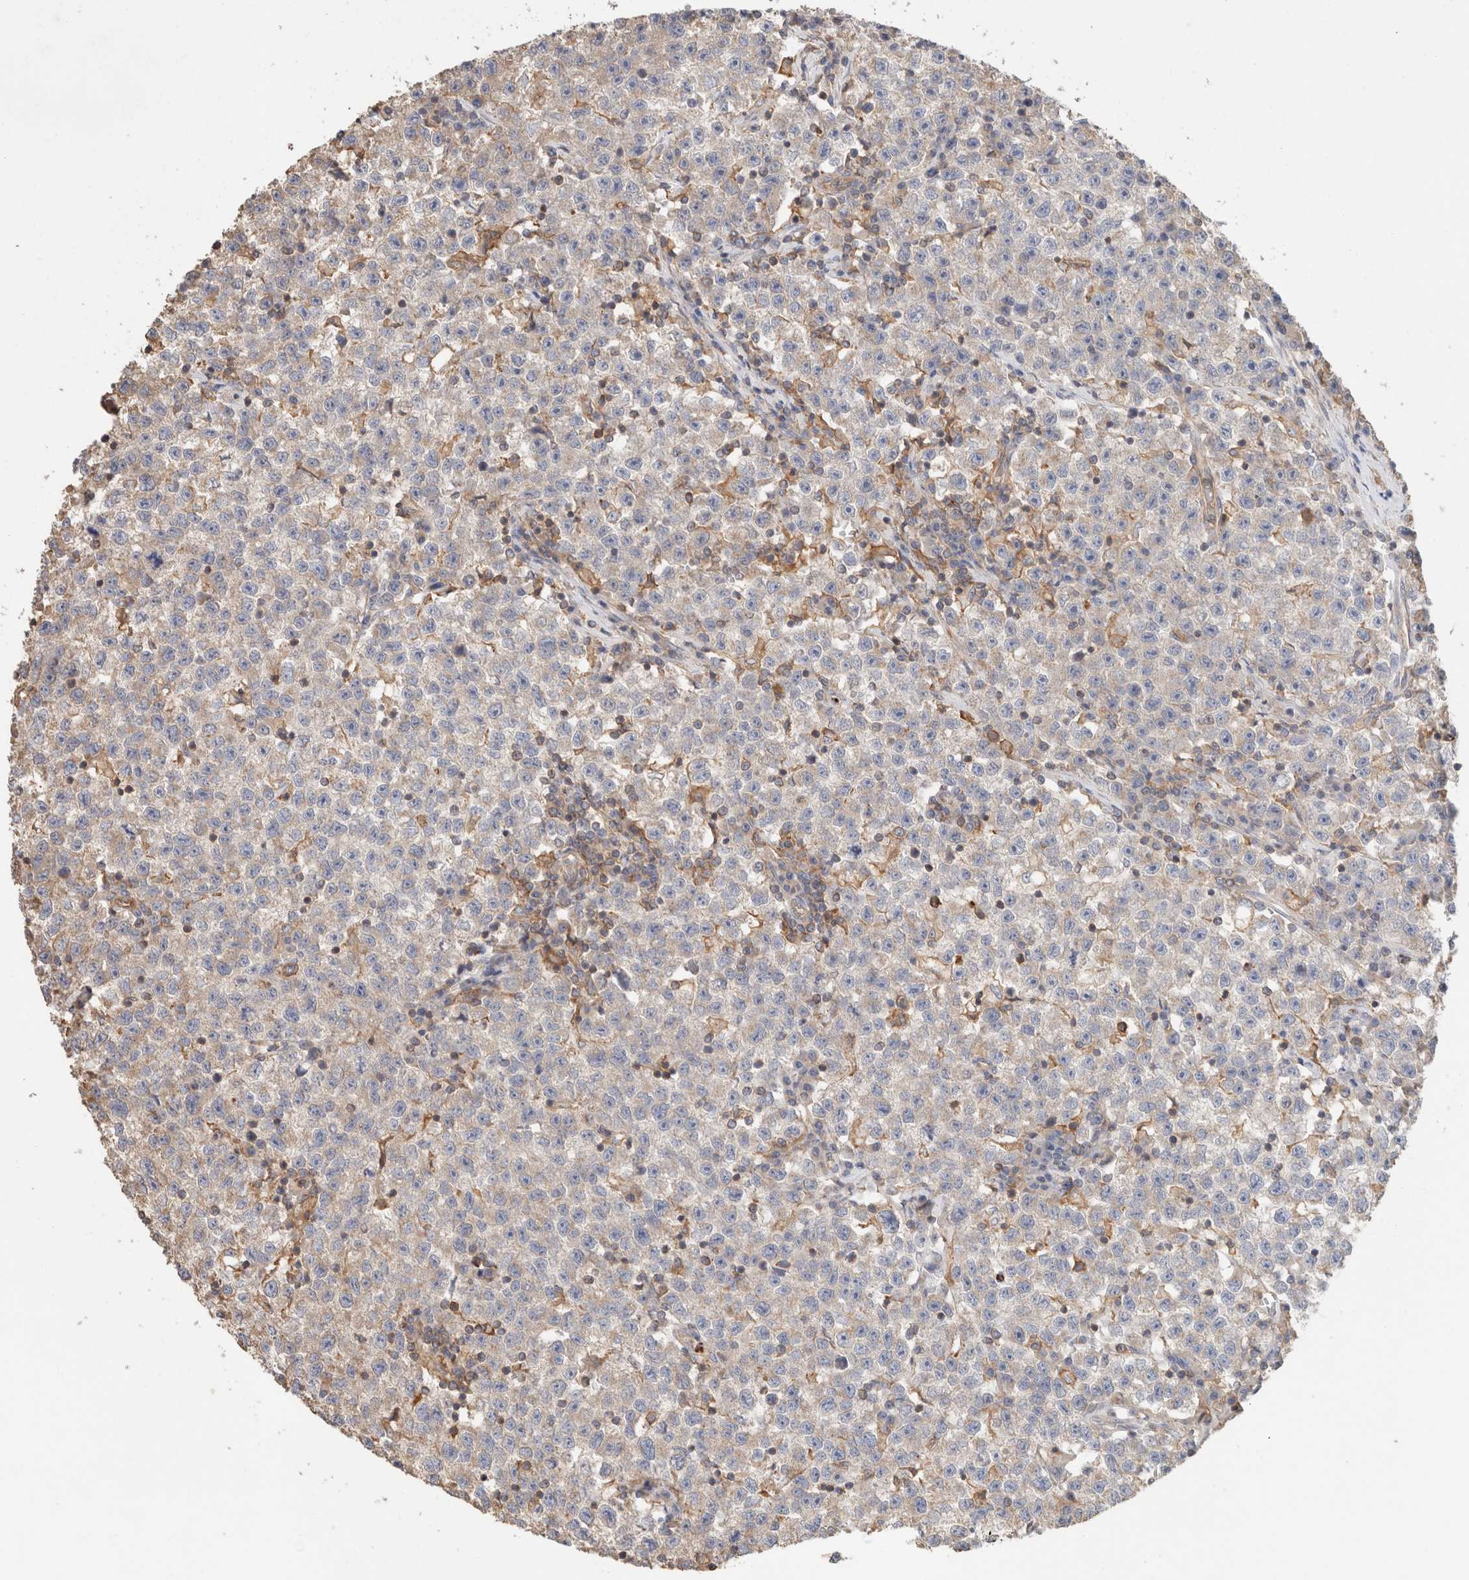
{"staining": {"intensity": "negative", "quantity": "none", "location": "none"}, "tissue": "testis cancer", "cell_type": "Tumor cells", "image_type": "cancer", "snomed": [{"axis": "morphology", "description": "Seminoma, NOS"}, {"axis": "topography", "description": "Testis"}], "caption": "Immunohistochemical staining of human testis seminoma shows no significant positivity in tumor cells.", "gene": "CFAP418", "patient": {"sex": "male", "age": 22}}